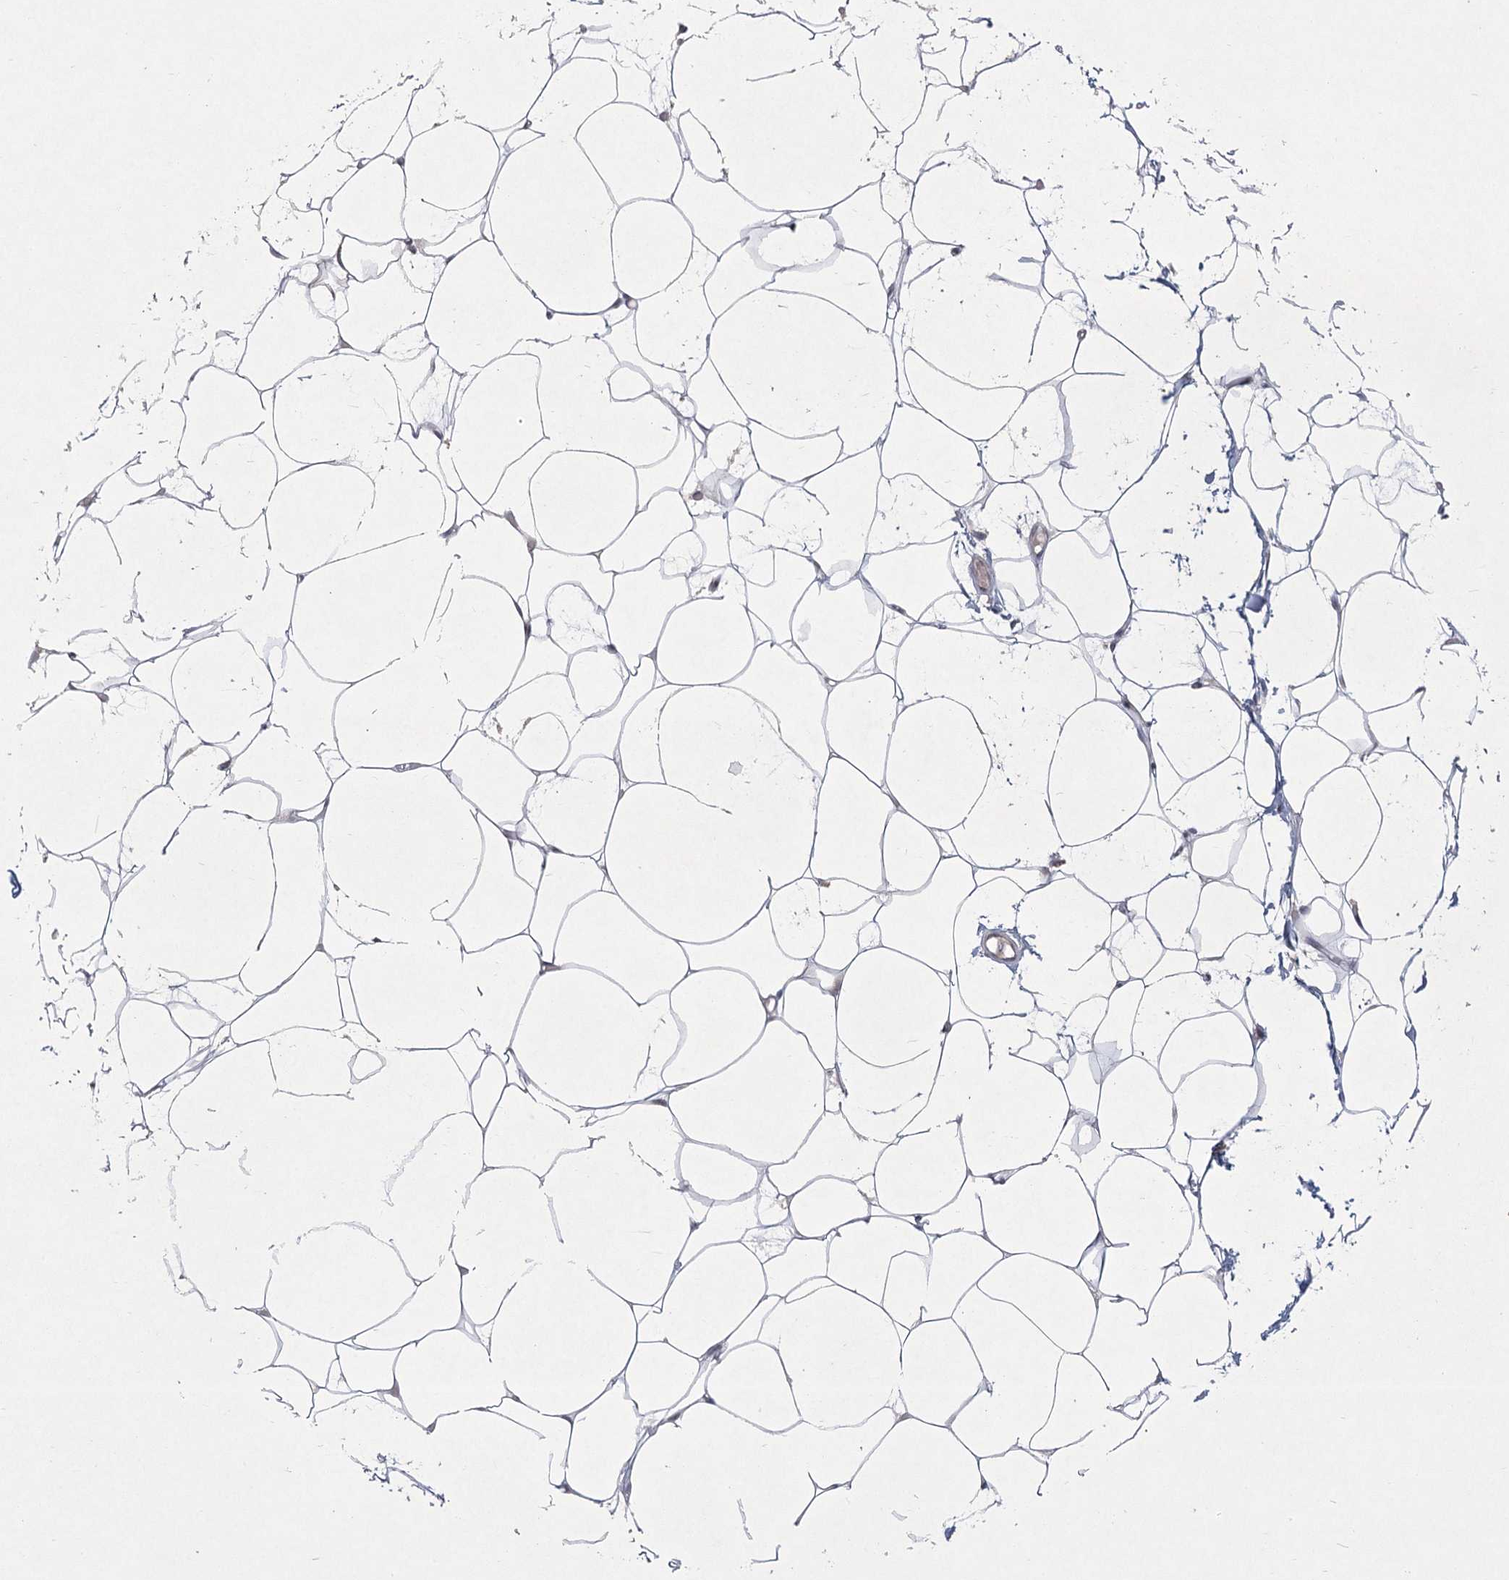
{"staining": {"intensity": "negative", "quantity": "none", "location": "none"}, "tissue": "adipose tissue", "cell_type": "Adipocytes", "image_type": "normal", "snomed": [{"axis": "morphology", "description": "Normal tissue, NOS"}, {"axis": "topography", "description": "Breast"}], "caption": "The image exhibits no significant staining in adipocytes of adipose tissue.", "gene": "CIB4", "patient": {"sex": "female", "age": 23}}